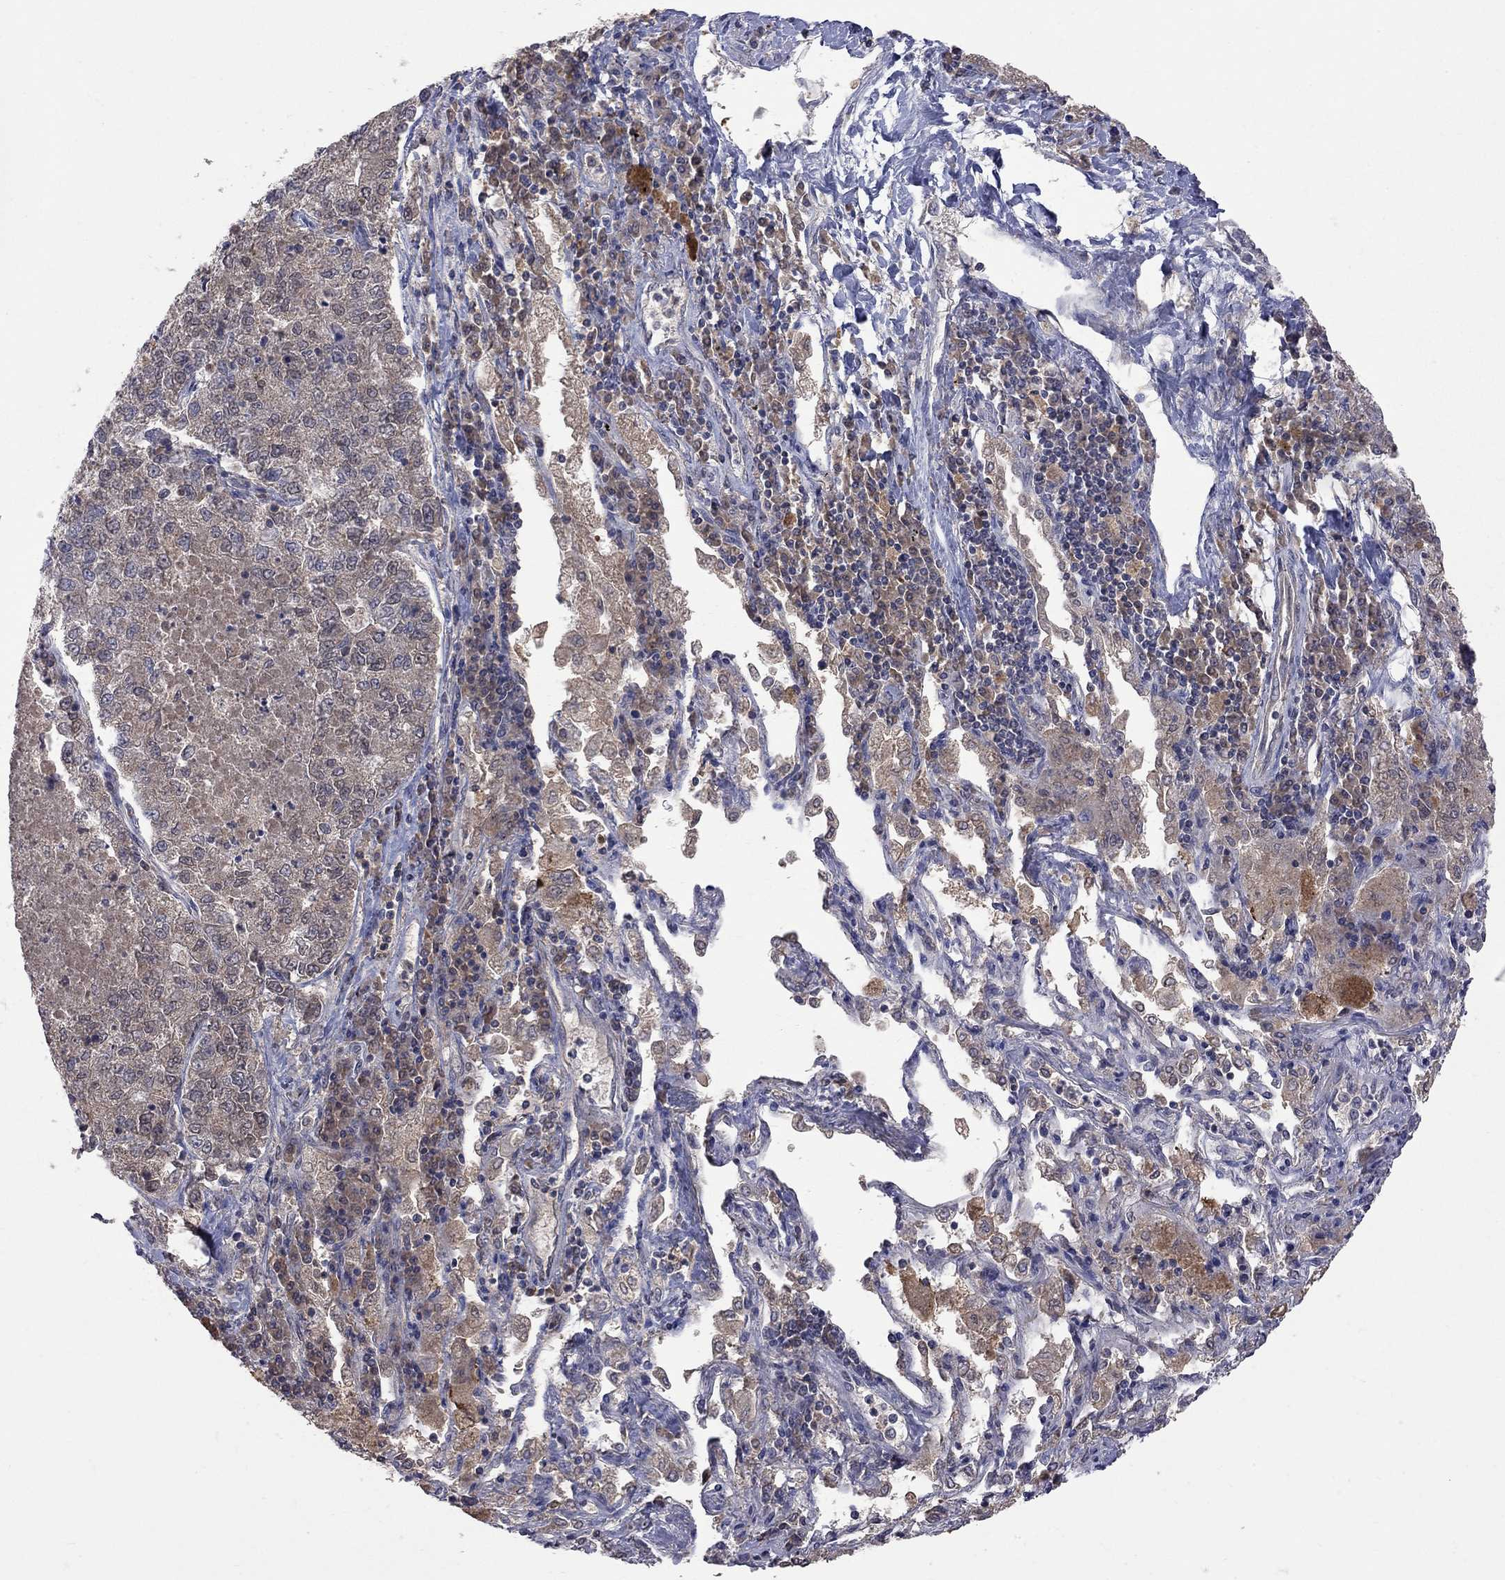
{"staining": {"intensity": "weak", "quantity": "25%-75%", "location": "cytoplasmic/membranous"}, "tissue": "lung cancer", "cell_type": "Tumor cells", "image_type": "cancer", "snomed": [{"axis": "morphology", "description": "Adenocarcinoma, NOS"}, {"axis": "topography", "description": "Lung"}], "caption": "Protein expression analysis of lung cancer shows weak cytoplasmic/membranous positivity in approximately 25%-75% of tumor cells.", "gene": "HTR6", "patient": {"sex": "male", "age": 49}}